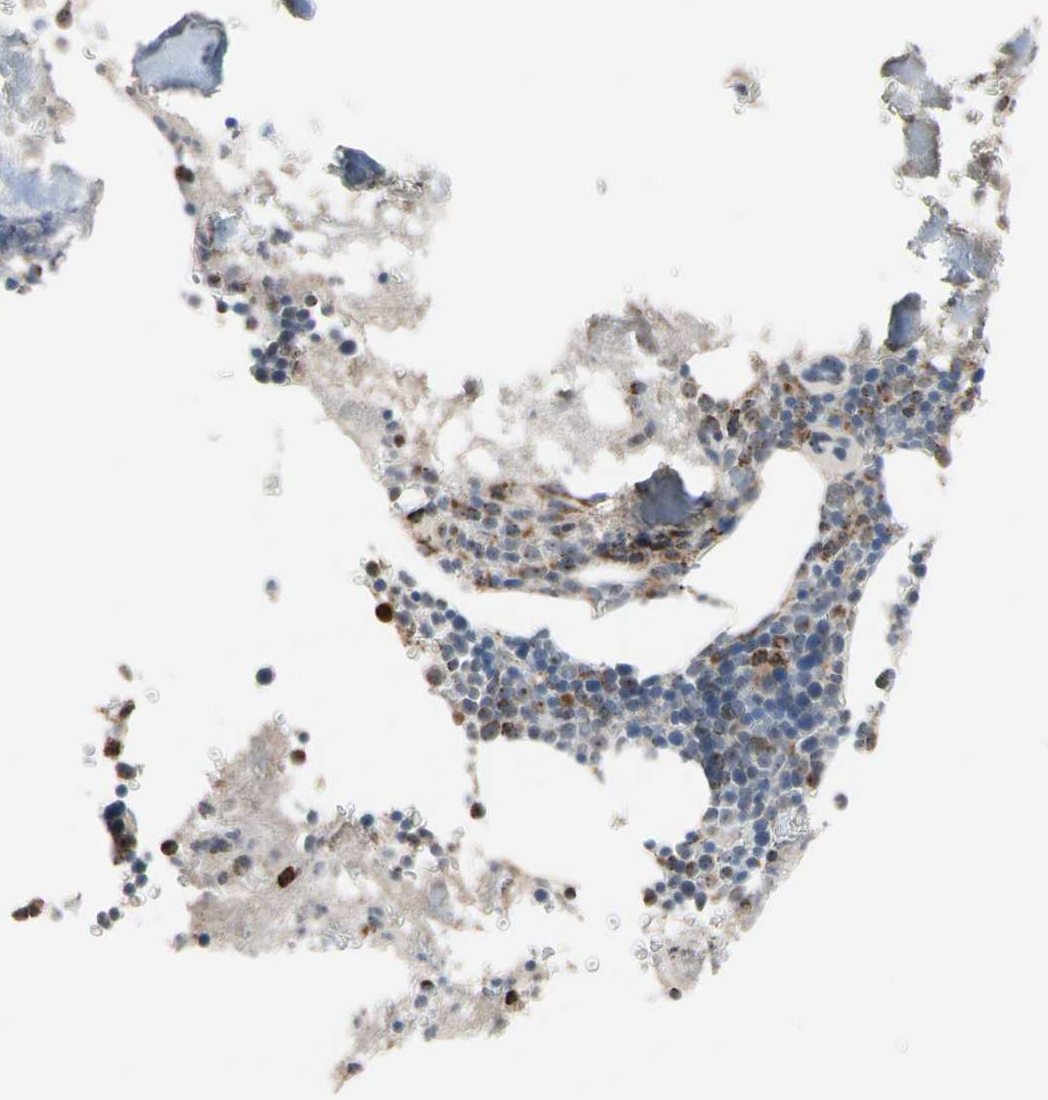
{"staining": {"intensity": "strong", "quantity": "<25%", "location": "cytoplasmic/membranous"}, "tissue": "bone marrow", "cell_type": "Hematopoietic cells", "image_type": "normal", "snomed": [{"axis": "morphology", "description": "Normal tissue, NOS"}, {"axis": "topography", "description": "Bone marrow"}], "caption": "Protein staining by immunohistochemistry (IHC) exhibits strong cytoplasmic/membranous positivity in approximately <25% of hematopoietic cells in benign bone marrow.", "gene": "FAM110B", "patient": {"sex": "male"}}